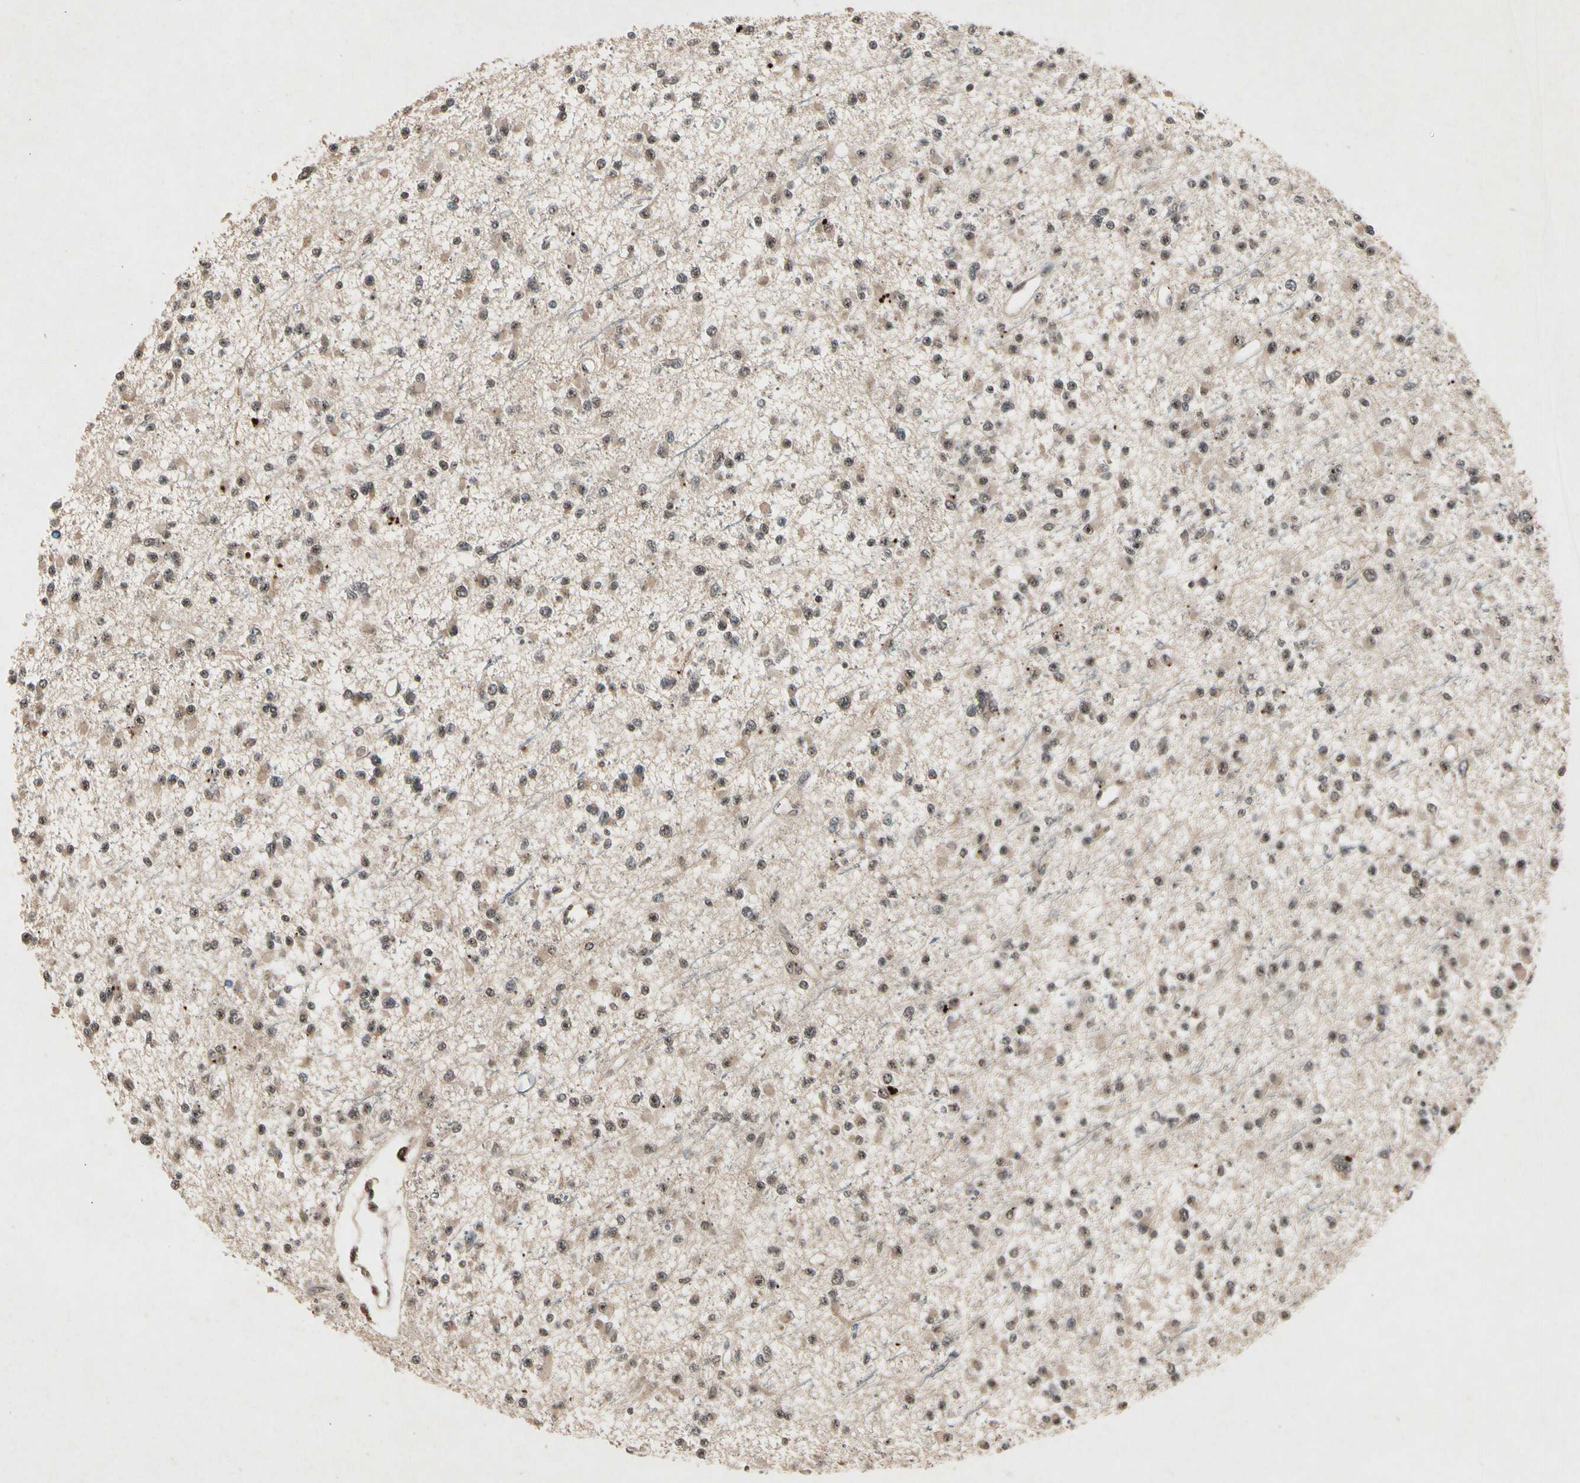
{"staining": {"intensity": "moderate", "quantity": "25%-75%", "location": "nuclear"}, "tissue": "glioma", "cell_type": "Tumor cells", "image_type": "cancer", "snomed": [{"axis": "morphology", "description": "Glioma, malignant, Low grade"}, {"axis": "topography", "description": "Brain"}], "caption": "A photomicrograph showing moderate nuclear positivity in approximately 25%-75% of tumor cells in malignant glioma (low-grade), as visualized by brown immunohistochemical staining.", "gene": "PML", "patient": {"sex": "female", "age": 22}}